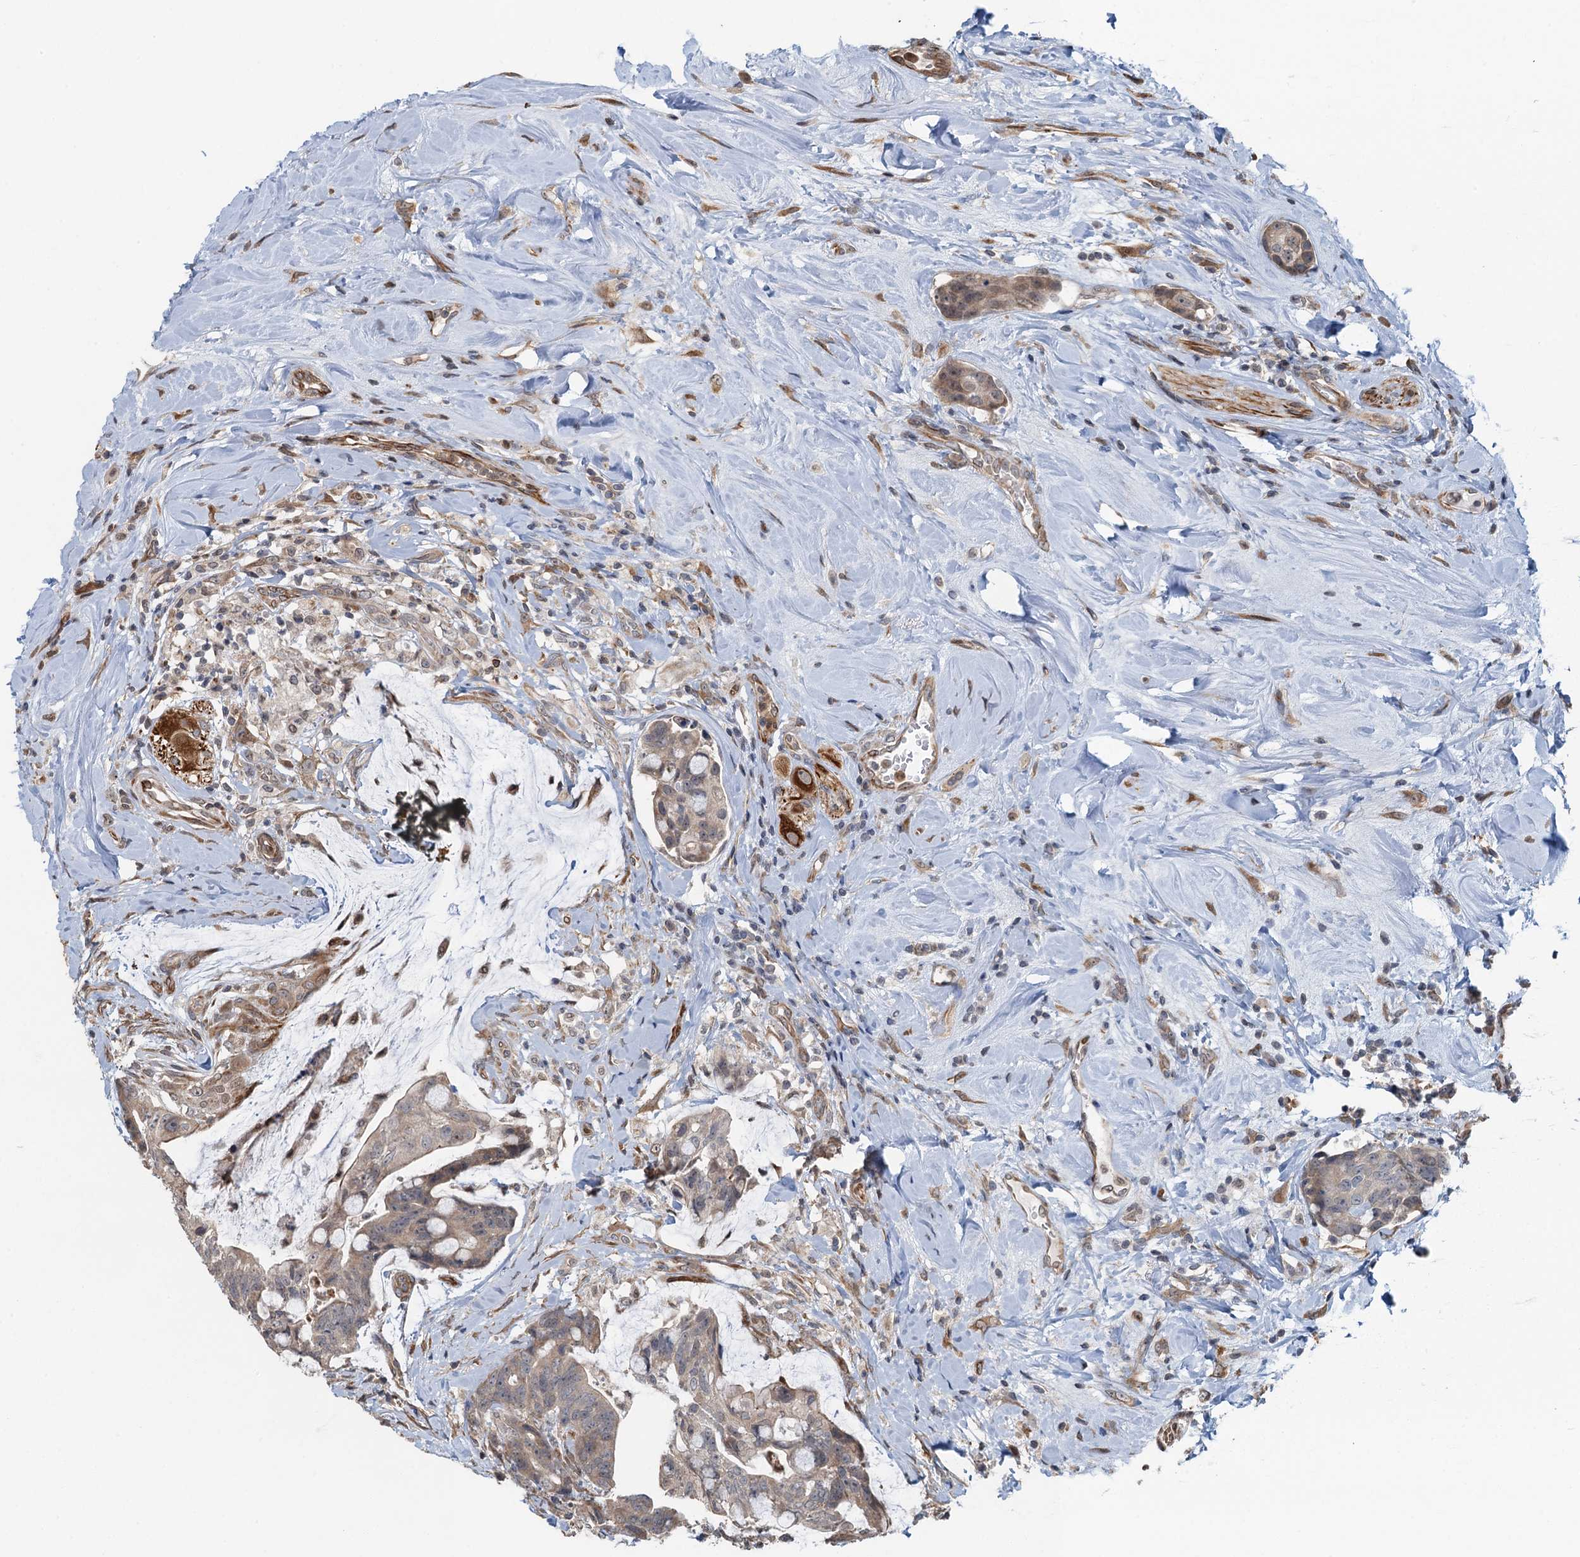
{"staining": {"intensity": "weak", "quantity": "<25%", "location": "cytoplasmic/membranous"}, "tissue": "colorectal cancer", "cell_type": "Tumor cells", "image_type": "cancer", "snomed": [{"axis": "morphology", "description": "Adenocarcinoma, NOS"}, {"axis": "topography", "description": "Colon"}], "caption": "Colorectal cancer (adenocarcinoma) stained for a protein using immunohistochemistry shows no expression tumor cells.", "gene": "WHAMM", "patient": {"sex": "female", "age": 82}}